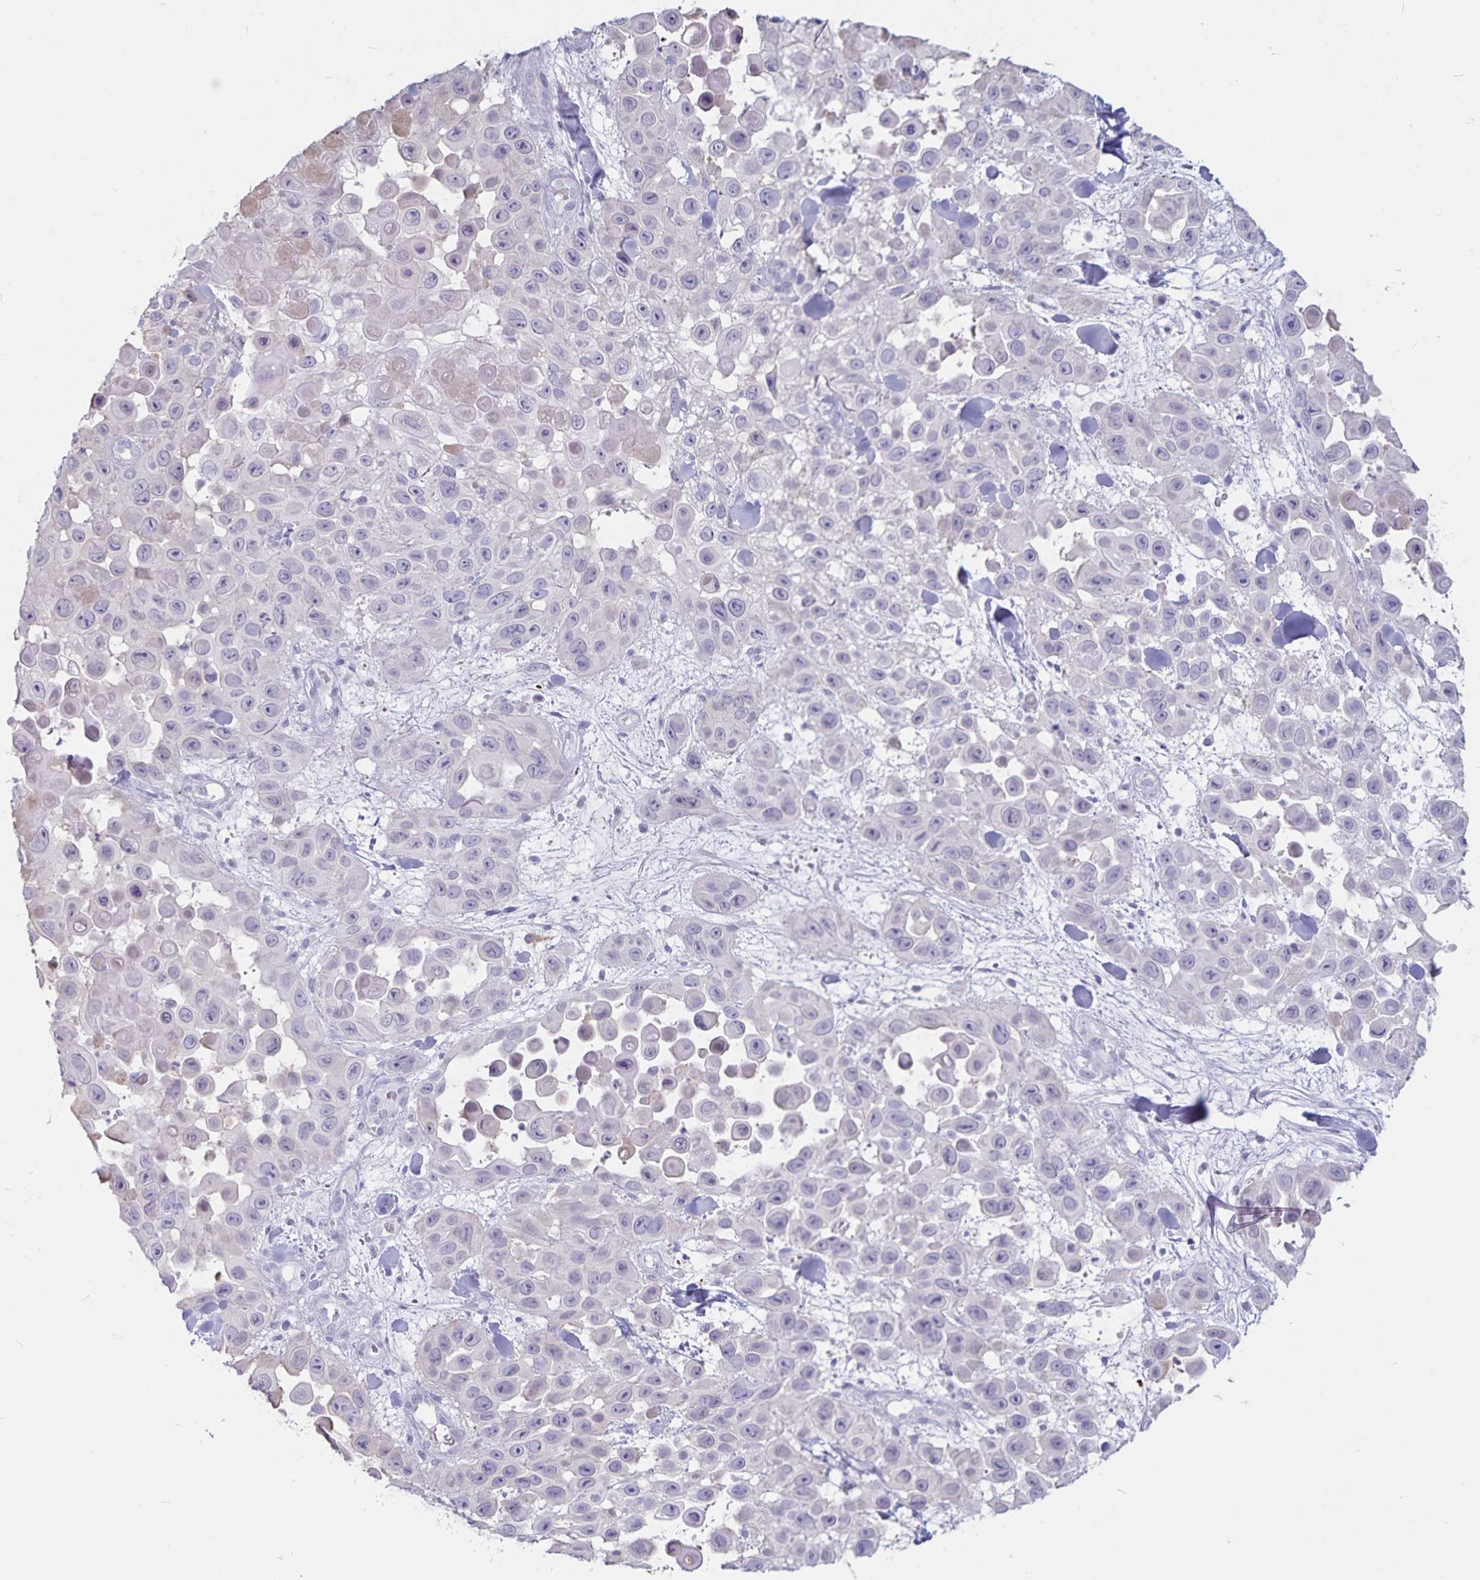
{"staining": {"intensity": "negative", "quantity": "none", "location": "none"}, "tissue": "skin cancer", "cell_type": "Tumor cells", "image_type": "cancer", "snomed": [{"axis": "morphology", "description": "Squamous cell carcinoma, NOS"}, {"axis": "topography", "description": "Skin"}], "caption": "Immunohistochemistry of human skin squamous cell carcinoma demonstrates no expression in tumor cells.", "gene": "GNLY", "patient": {"sex": "male", "age": 81}}